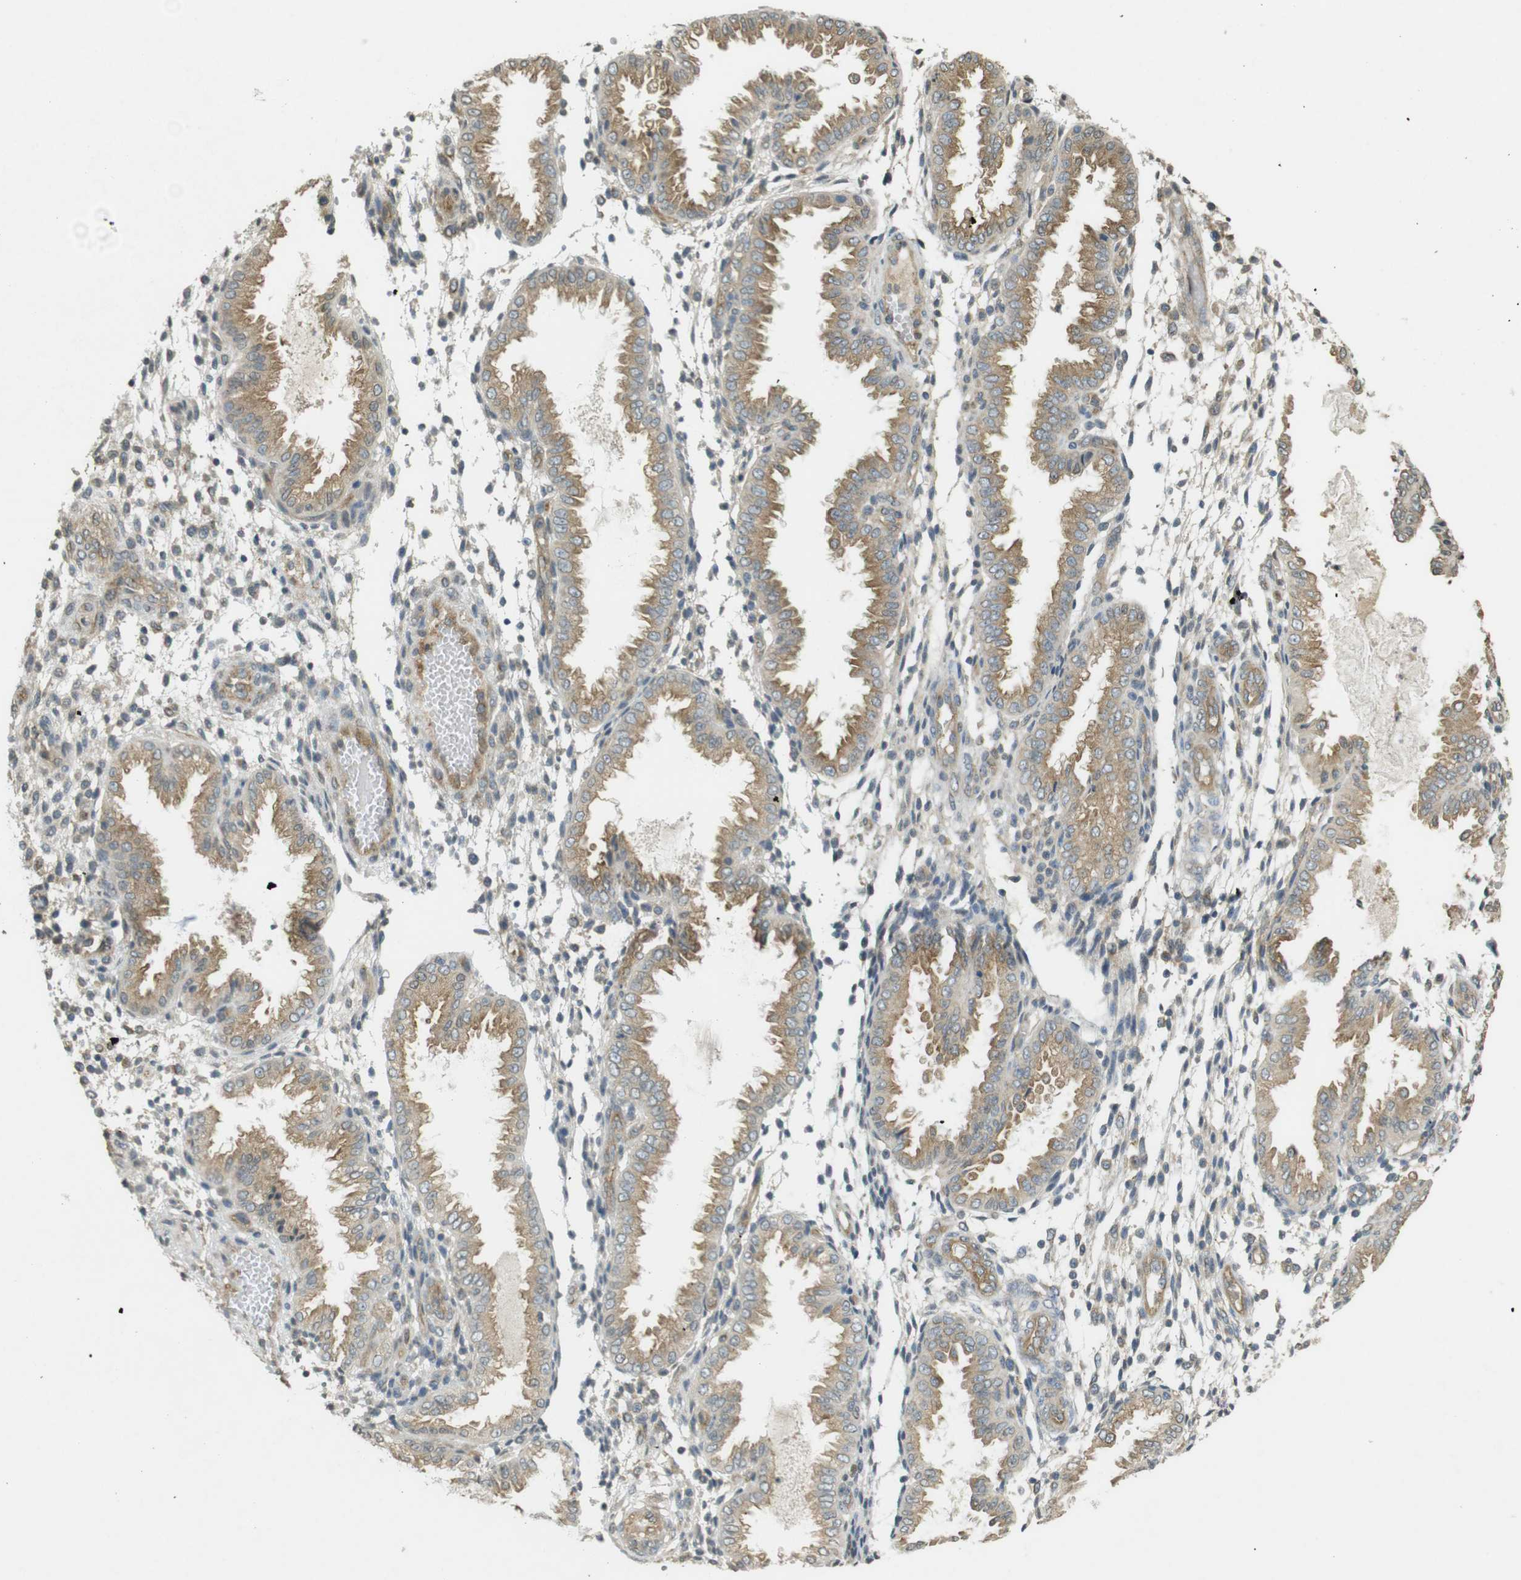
{"staining": {"intensity": "moderate", "quantity": "<25%", "location": "cytoplasmic/membranous"}, "tissue": "endometrium", "cell_type": "Cells in endometrial stroma", "image_type": "normal", "snomed": [{"axis": "morphology", "description": "Normal tissue, NOS"}, {"axis": "topography", "description": "Endometrium"}], "caption": "This image shows unremarkable endometrium stained with immunohistochemistry to label a protein in brown. The cytoplasmic/membranous of cells in endometrial stroma show moderate positivity for the protein. Nuclei are counter-stained blue.", "gene": "KIF5B", "patient": {"sex": "female", "age": 33}}